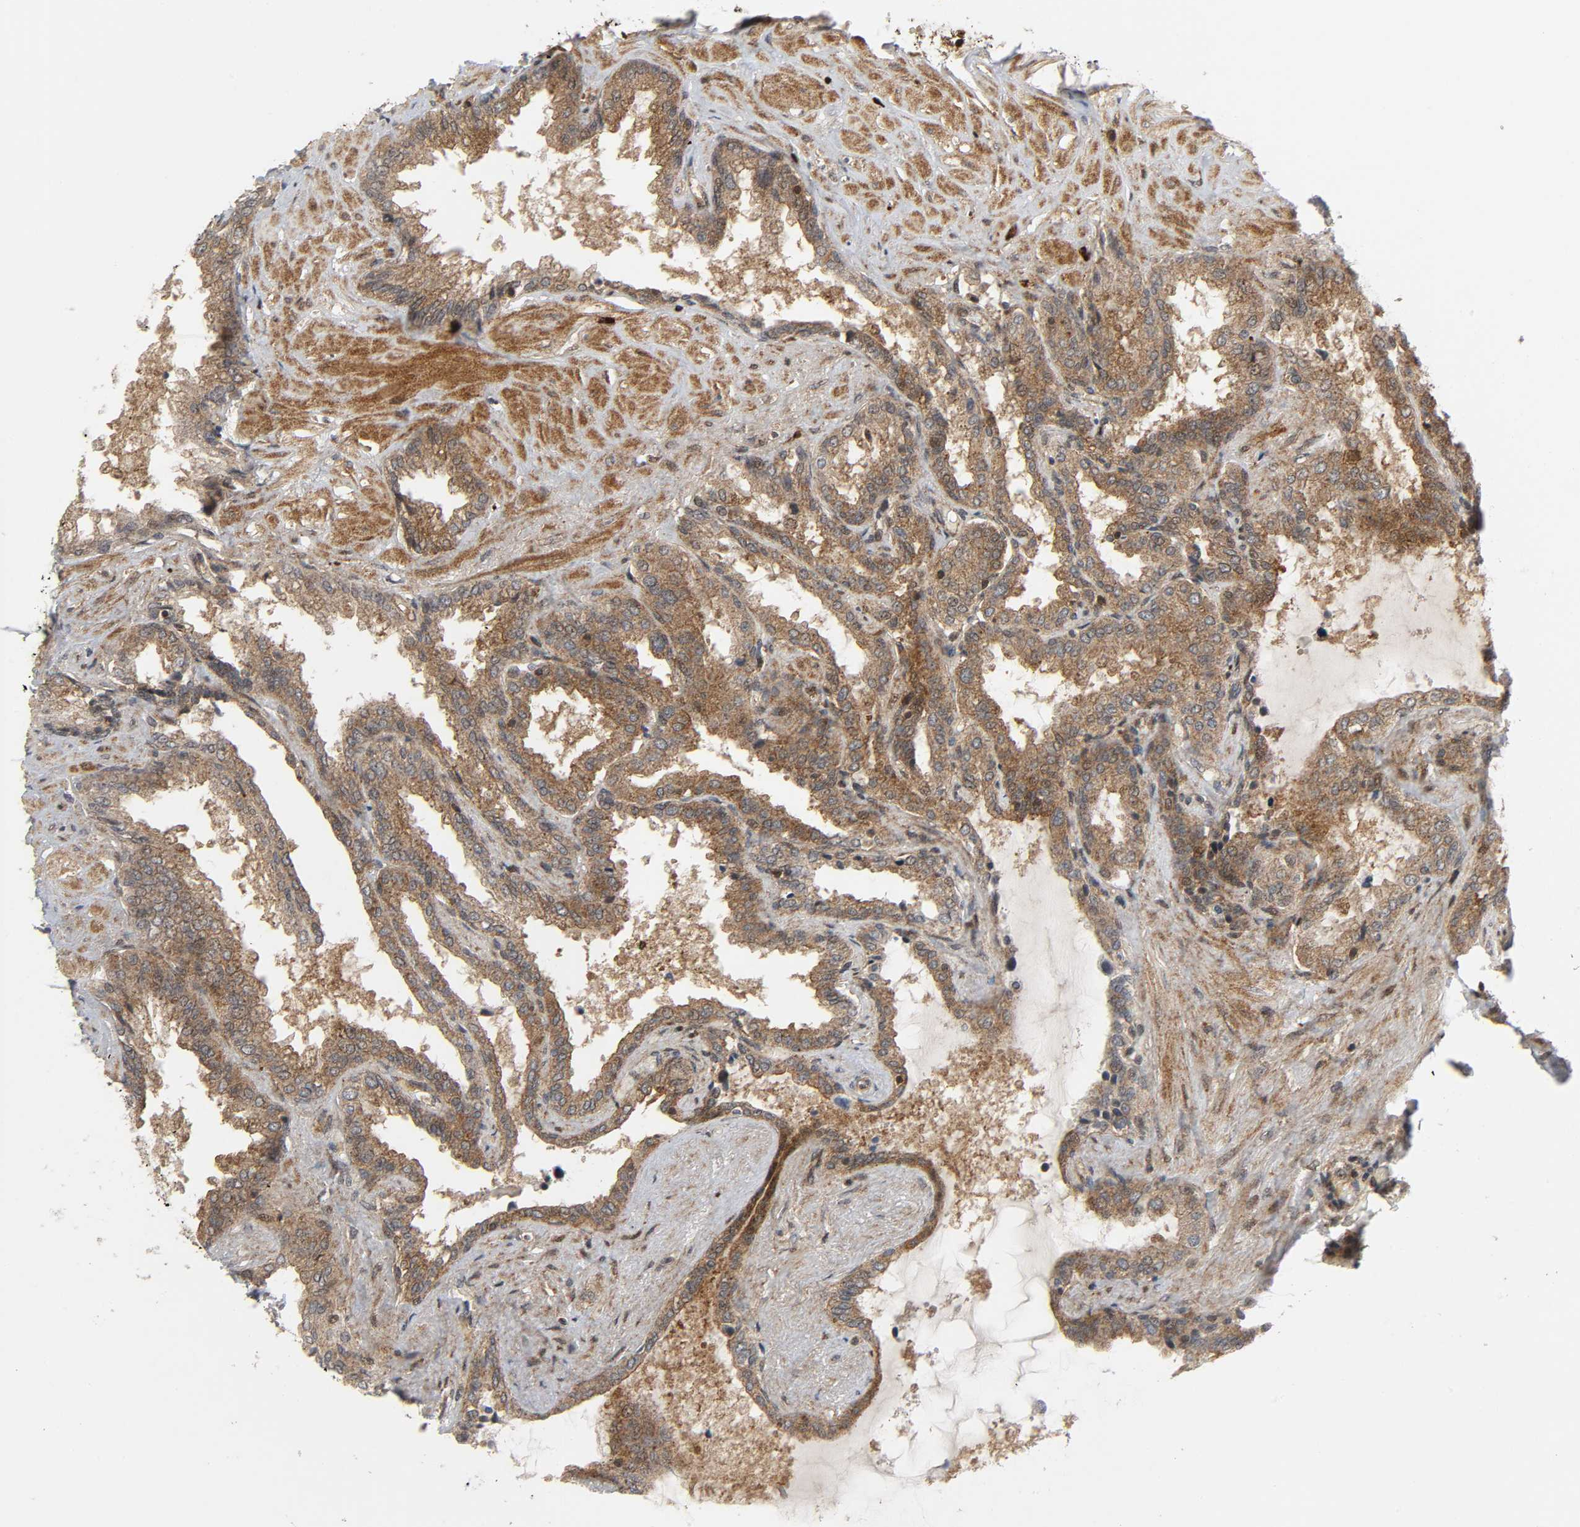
{"staining": {"intensity": "moderate", "quantity": ">75%", "location": "cytoplasmic/membranous"}, "tissue": "seminal vesicle", "cell_type": "Glandular cells", "image_type": "normal", "snomed": [{"axis": "morphology", "description": "Normal tissue, NOS"}, {"axis": "topography", "description": "Seminal veicle"}], "caption": "Benign seminal vesicle was stained to show a protein in brown. There is medium levels of moderate cytoplasmic/membranous positivity in about >75% of glandular cells.", "gene": "CHUK", "patient": {"sex": "male", "age": 46}}